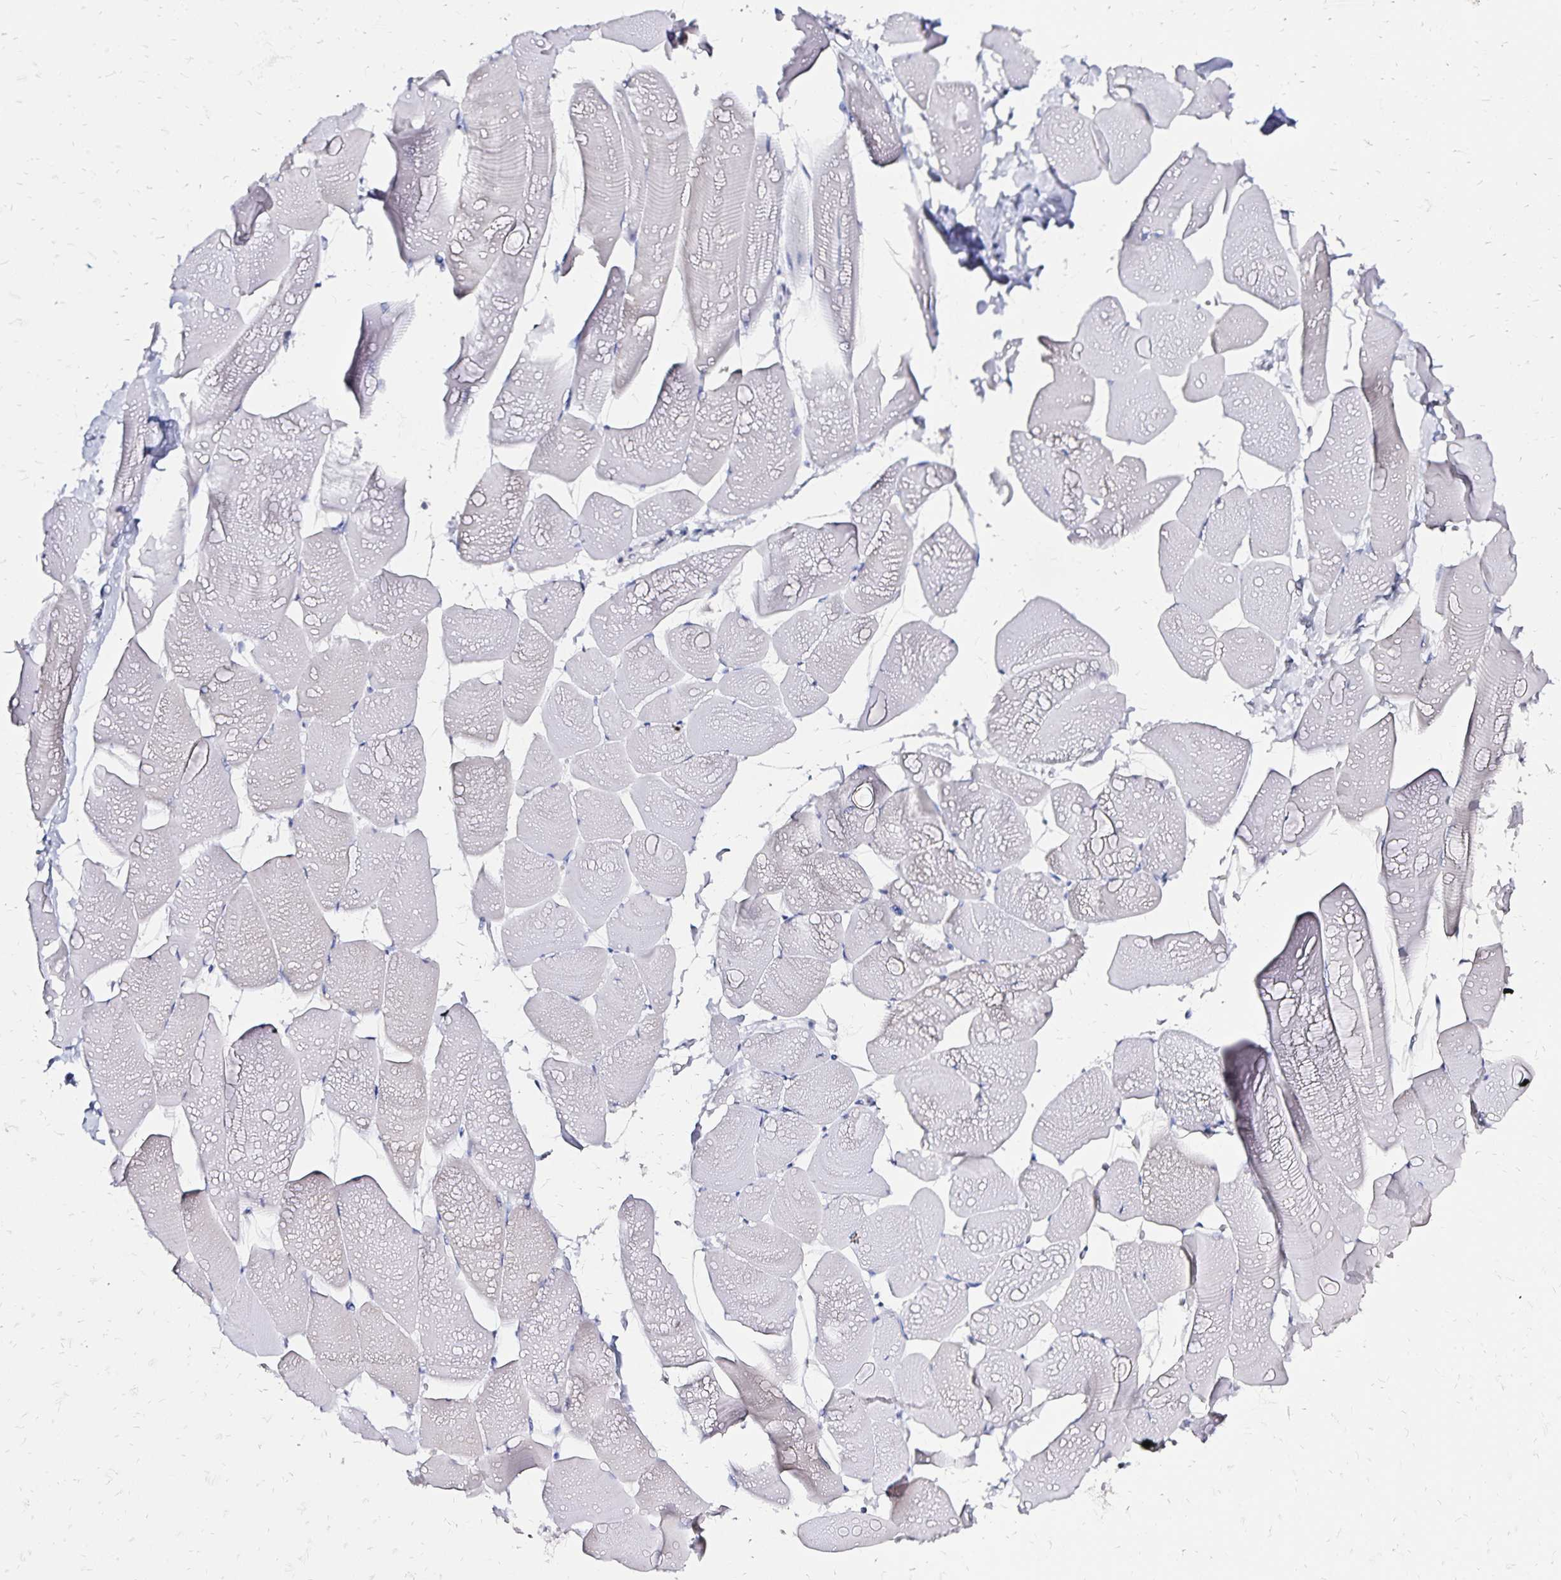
{"staining": {"intensity": "negative", "quantity": "none", "location": "none"}, "tissue": "skeletal muscle", "cell_type": "Myocytes", "image_type": "normal", "snomed": [{"axis": "morphology", "description": "Normal tissue, NOS"}, {"axis": "topography", "description": "Skeletal muscle"}], "caption": "This image is of unremarkable skeletal muscle stained with immunohistochemistry to label a protein in brown with the nuclei are counter-stained blue. There is no positivity in myocytes. Nuclei are stained in blue.", "gene": "SLC5A1", "patient": {"sex": "male", "age": 25}}